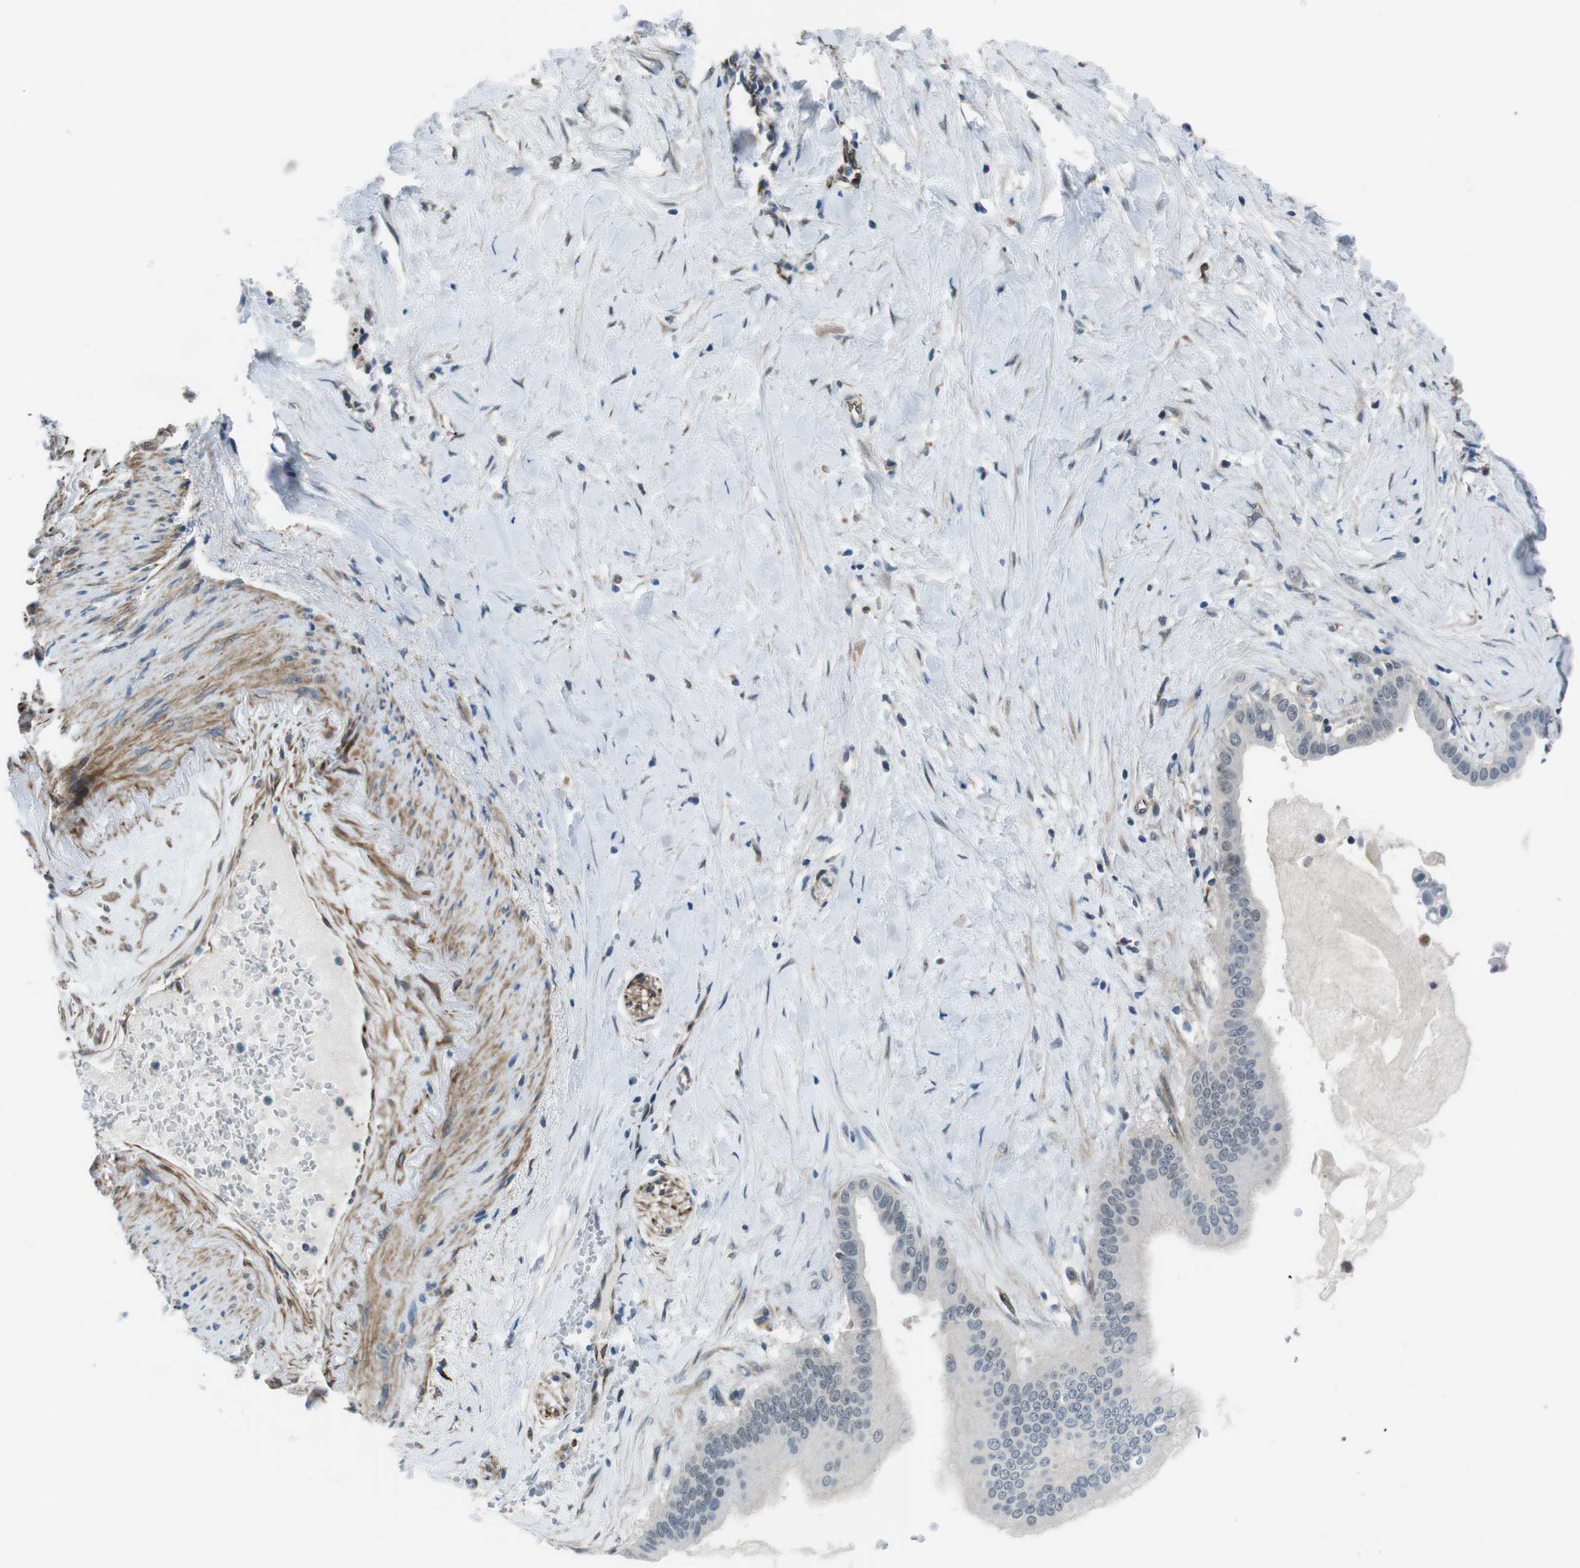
{"staining": {"intensity": "negative", "quantity": "none", "location": "none"}, "tissue": "pancreatic cancer", "cell_type": "Tumor cells", "image_type": "cancer", "snomed": [{"axis": "morphology", "description": "Adenocarcinoma, NOS"}, {"axis": "topography", "description": "Pancreas"}], "caption": "Micrograph shows no protein expression in tumor cells of pancreatic cancer tissue. Brightfield microscopy of immunohistochemistry (IHC) stained with DAB (3,3'-diaminobenzidine) (brown) and hematoxylin (blue), captured at high magnification.", "gene": "LRRC49", "patient": {"sex": "male", "age": 55}}